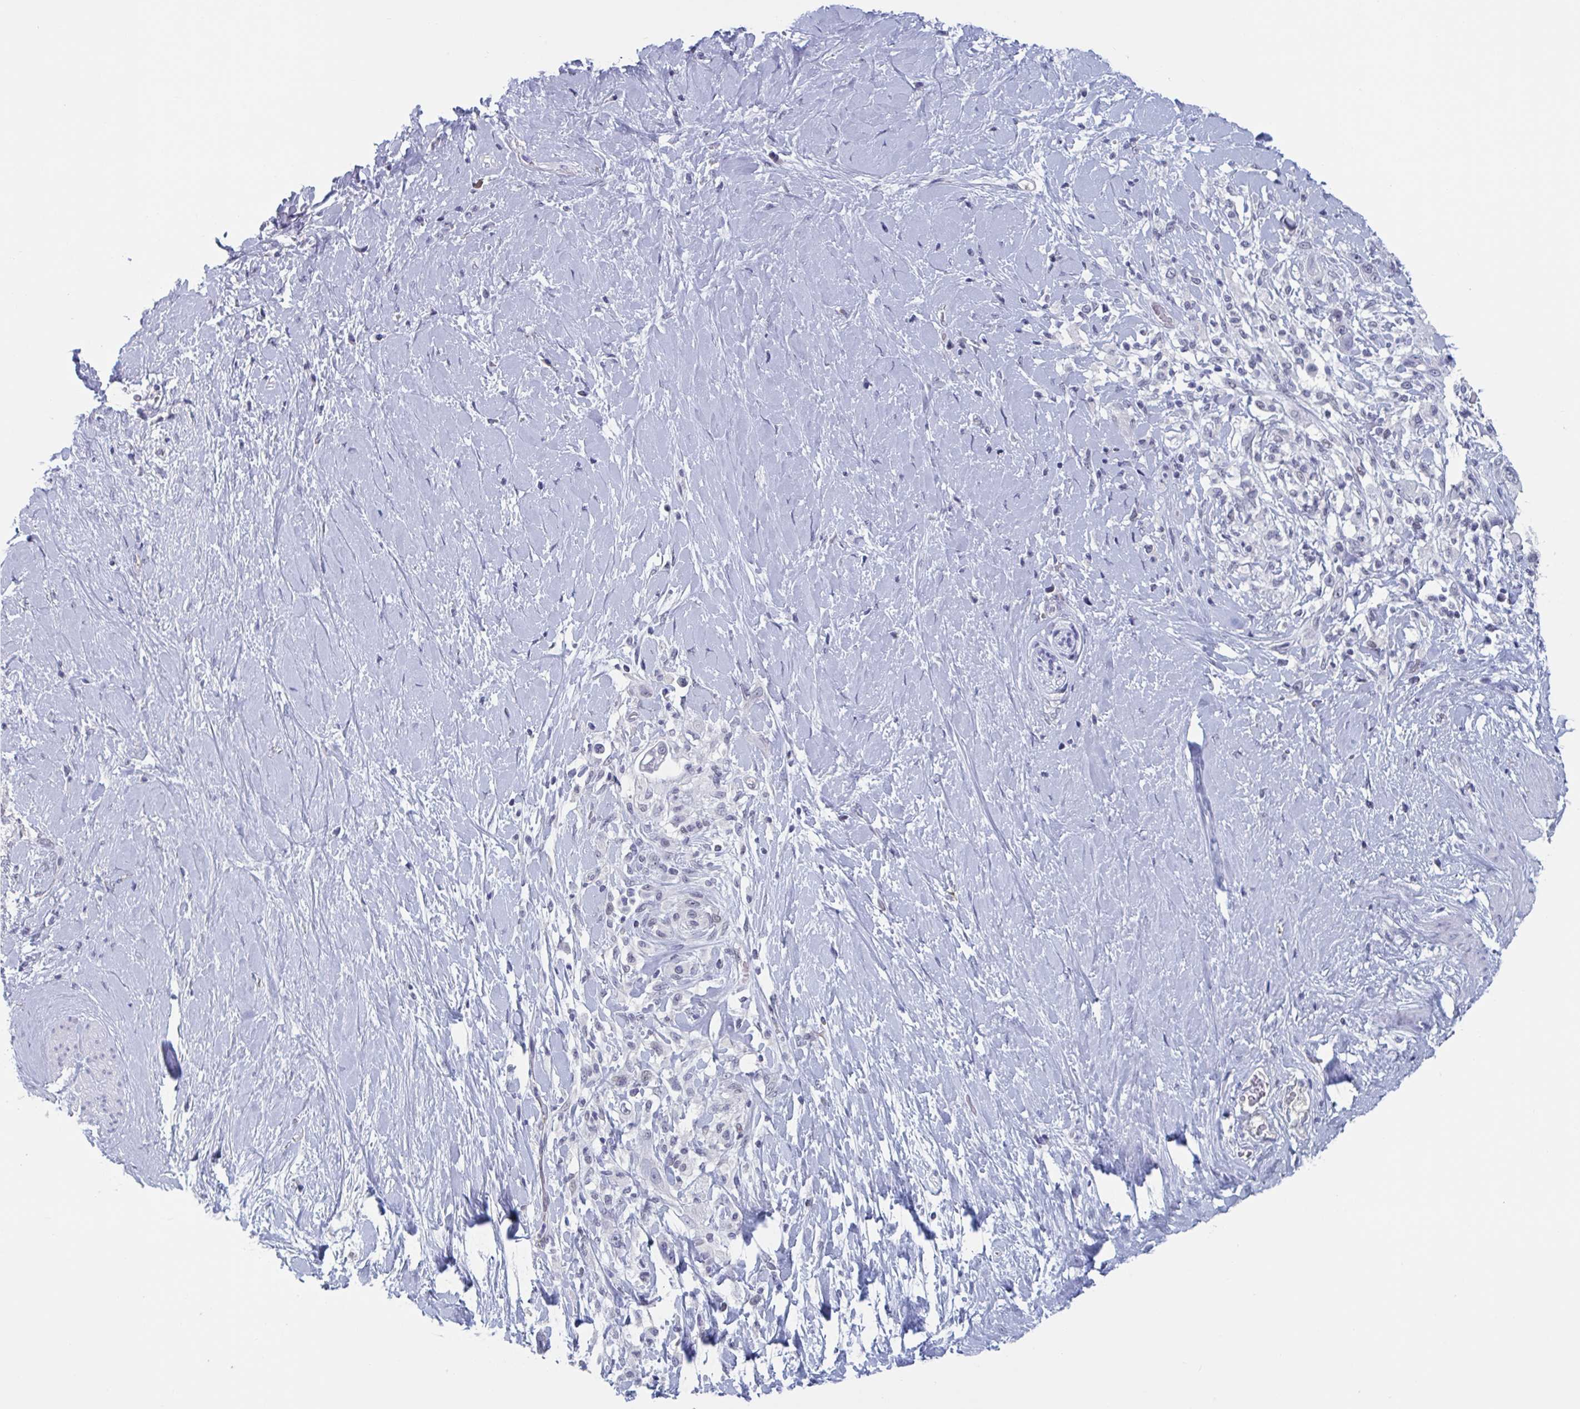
{"staining": {"intensity": "negative", "quantity": "none", "location": "none"}, "tissue": "pancreatic cancer", "cell_type": "Tumor cells", "image_type": "cancer", "snomed": [{"axis": "morphology", "description": "Adenocarcinoma, NOS"}, {"axis": "topography", "description": "Pancreas"}], "caption": "The image reveals no staining of tumor cells in pancreatic cancer (adenocarcinoma).", "gene": "KDM4D", "patient": {"sex": "female", "age": 56}}